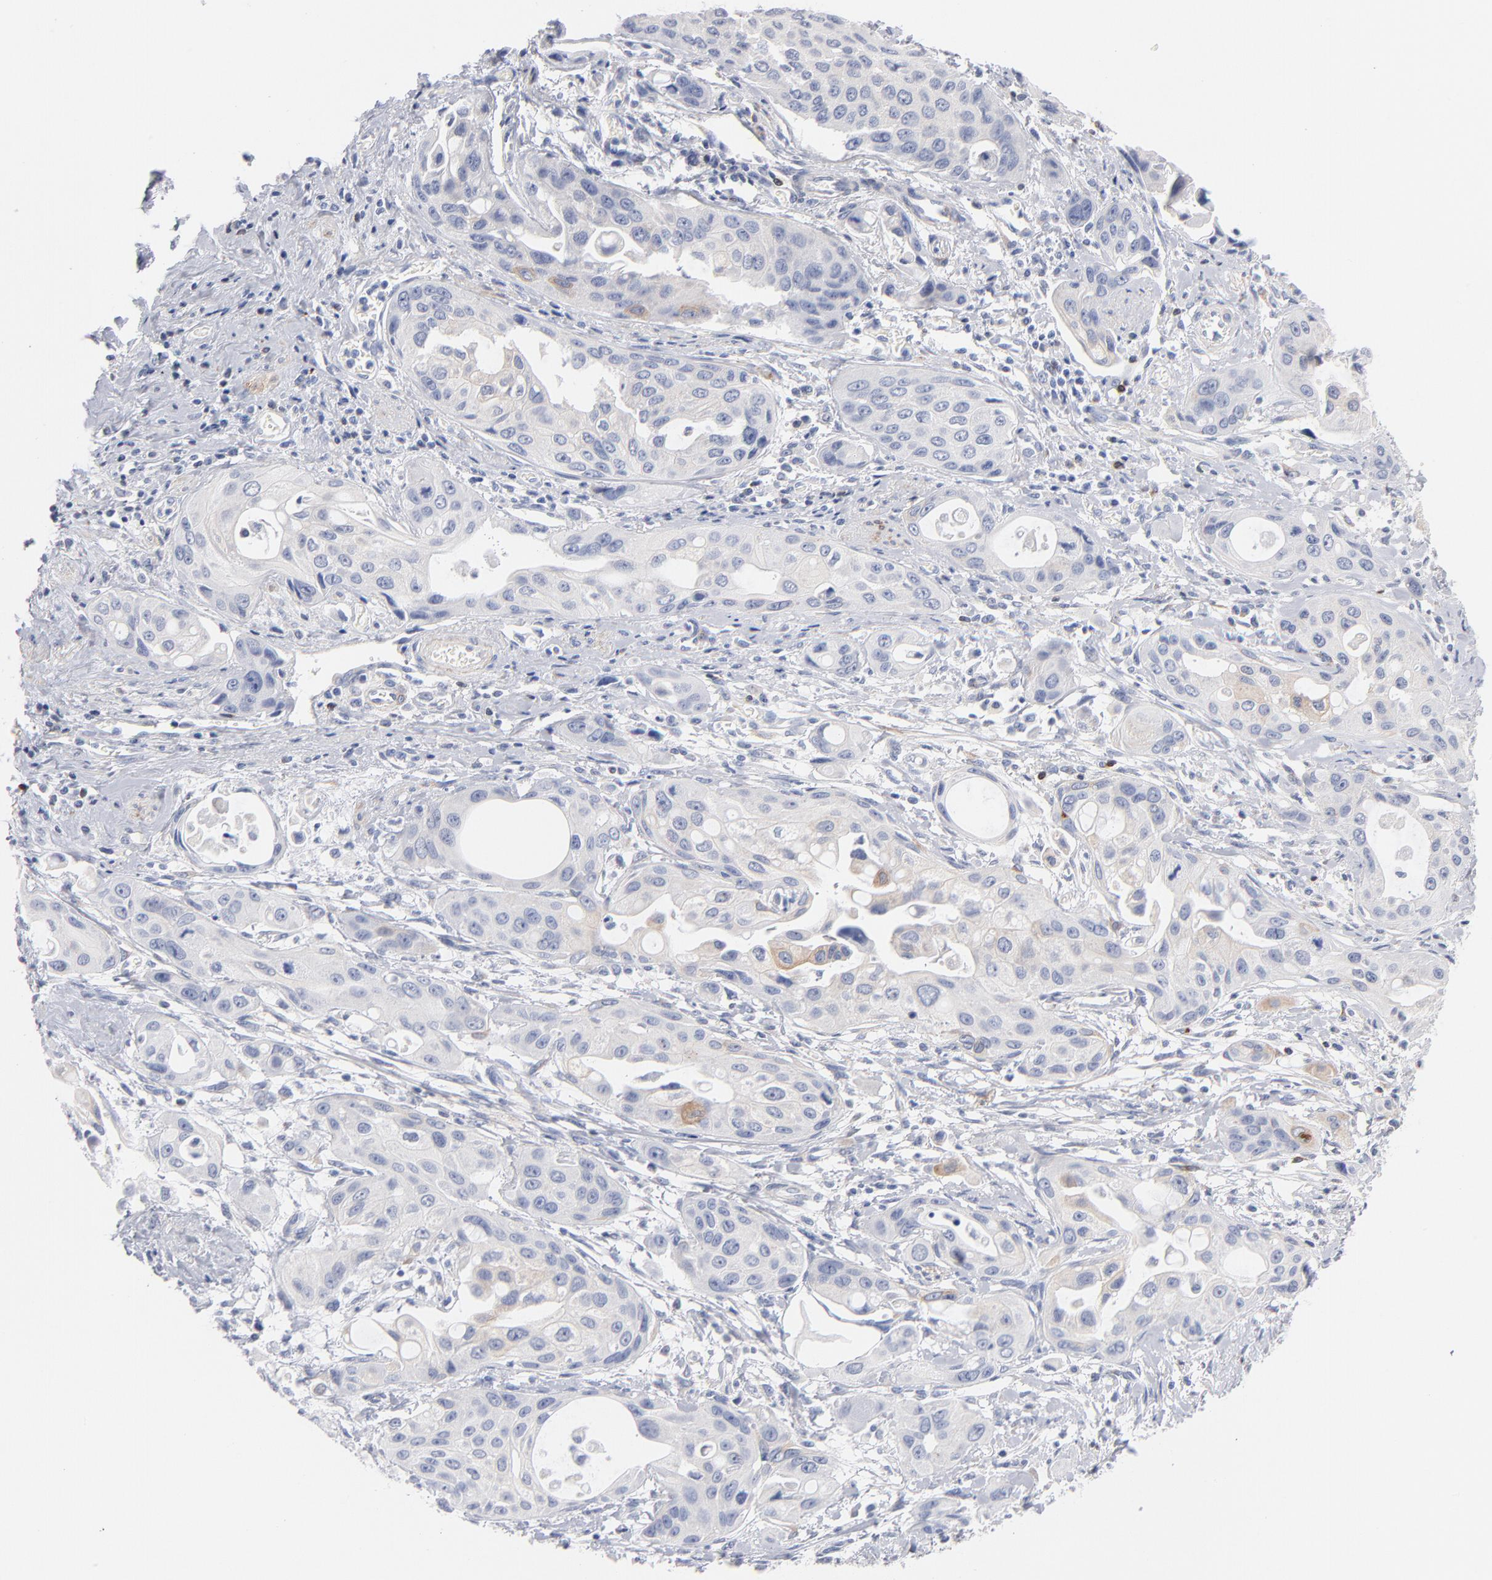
{"staining": {"intensity": "moderate", "quantity": "<25%", "location": "cytoplasmic/membranous"}, "tissue": "pancreatic cancer", "cell_type": "Tumor cells", "image_type": "cancer", "snomed": [{"axis": "morphology", "description": "Adenocarcinoma, NOS"}, {"axis": "topography", "description": "Pancreas"}], "caption": "A brown stain shows moderate cytoplasmic/membranous staining of a protein in pancreatic cancer (adenocarcinoma) tumor cells. The staining was performed using DAB, with brown indicating positive protein expression. Nuclei are stained blue with hematoxylin.", "gene": "MID1", "patient": {"sex": "female", "age": 60}}